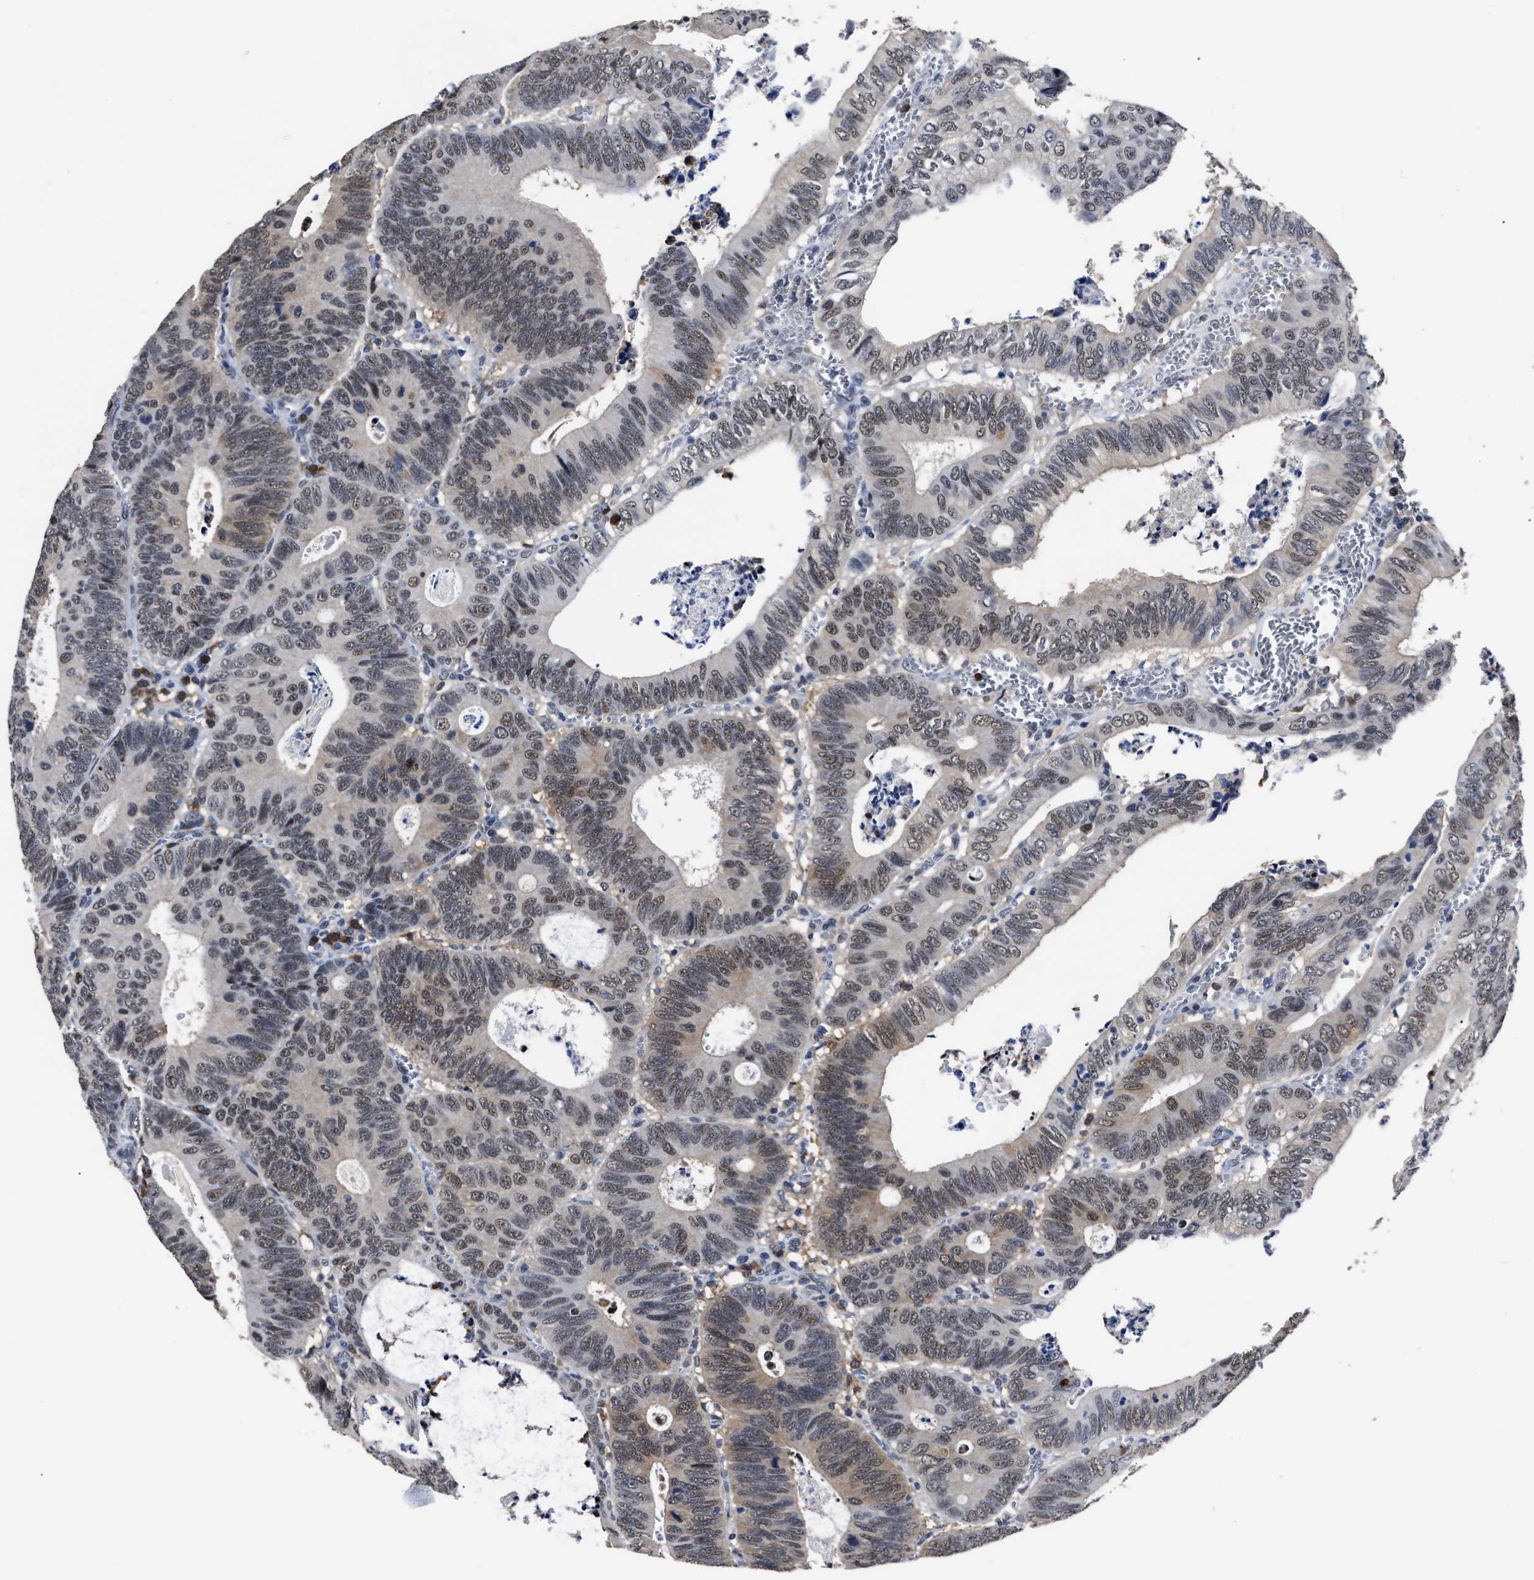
{"staining": {"intensity": "weak", "quantity": "25%-75%", "location": "nuclear"}, "tissue": "colorectal cancer", "cell_type": "Tumor cells", "image_type": "cancer", "snomed": [{"axis": "morphology", "description": "Inflammation, NOS"}, {"axis": "morphology", "description": "Adenocarcinoma, NOS"}, {"axis": "topography", "description": "Colon"}], "caption": "Immunohistochemical staining of colorectal cancer (adenocarcinoma) demonstrates weak nuclear protein staining in about 25%-75% of tumor cells.", "gene": "PRPF4B", "patient": {"sex": "male", "age": 72}}